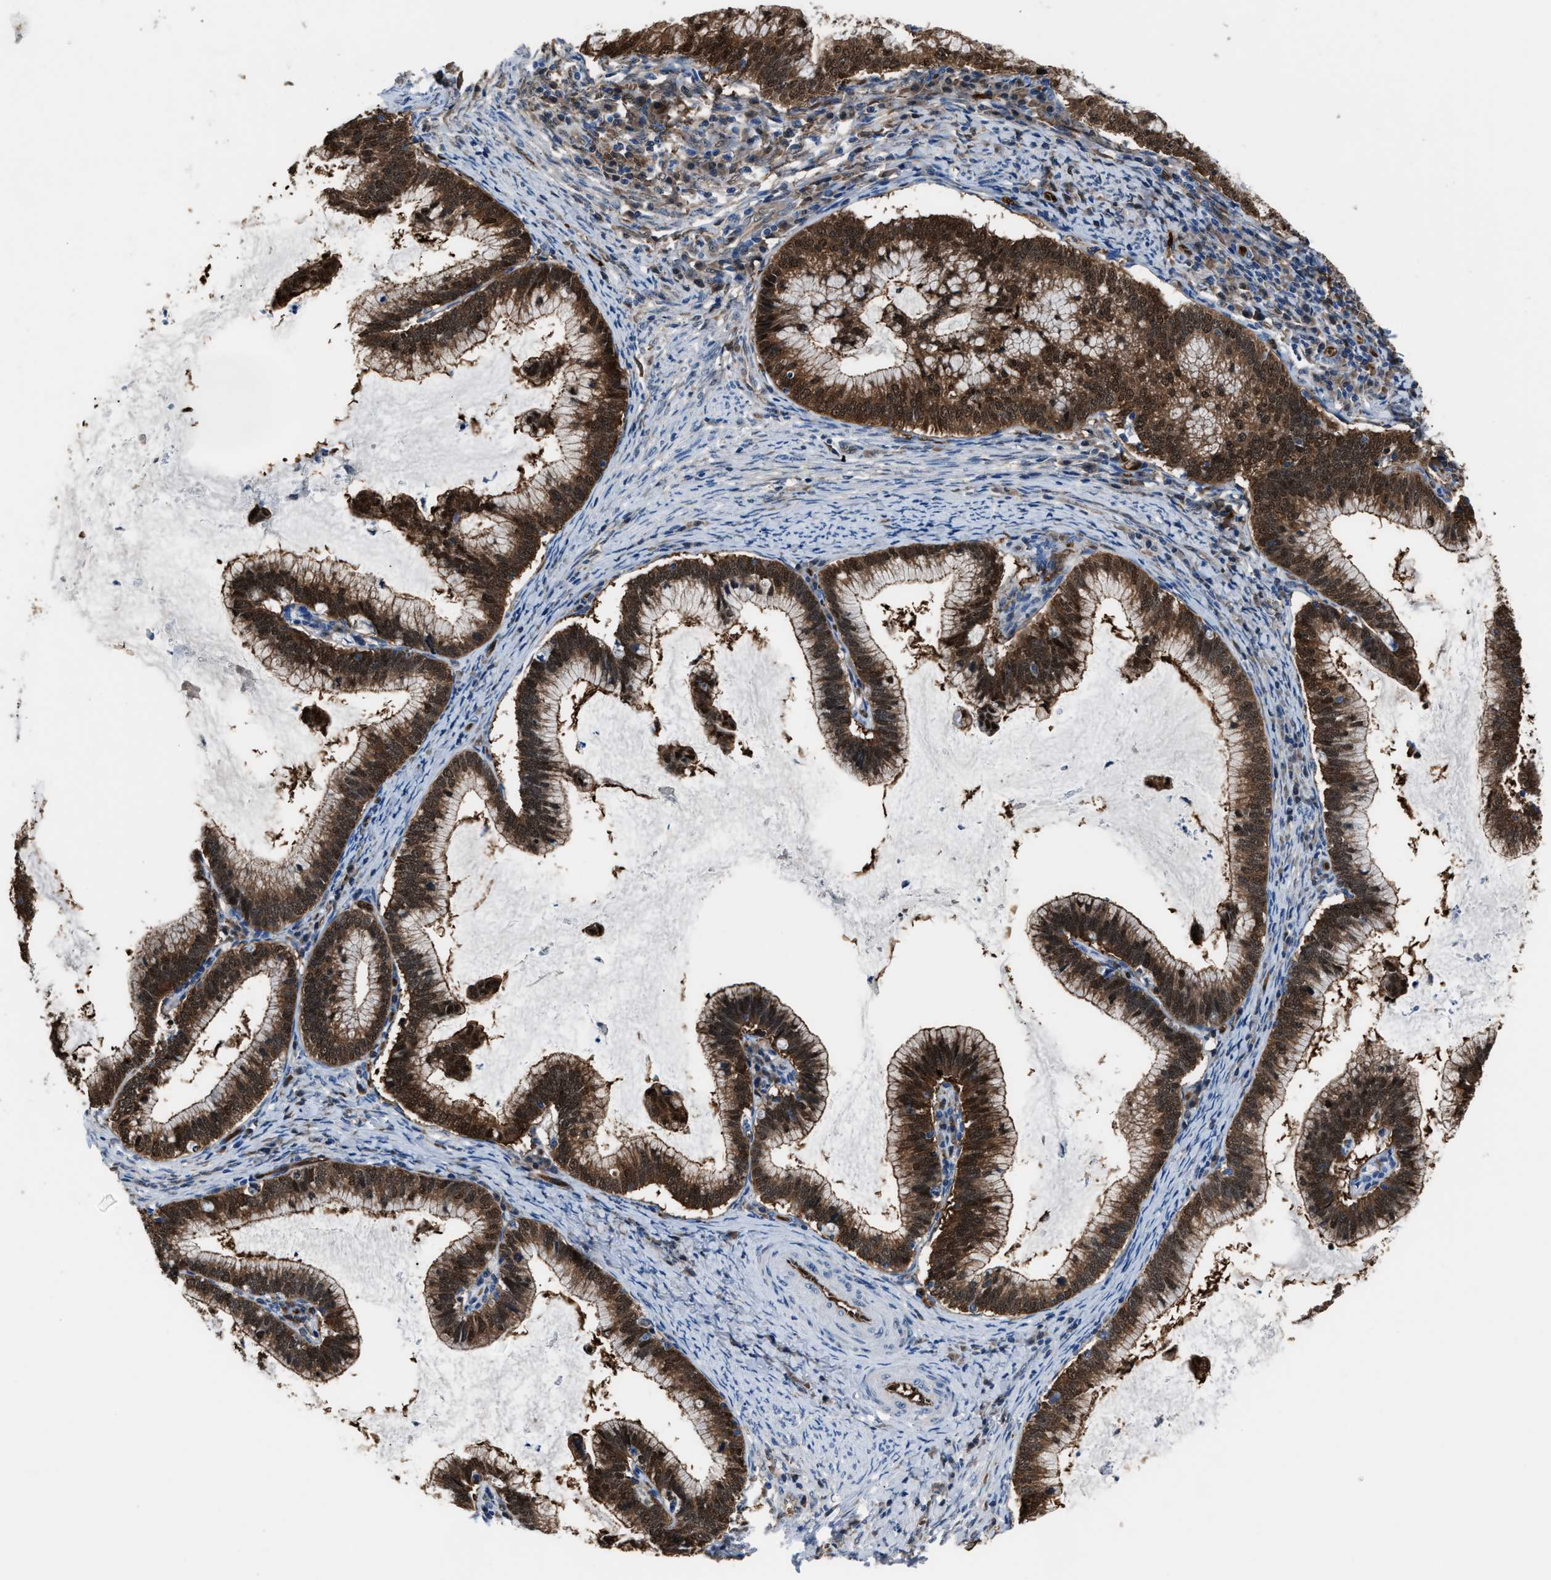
{"staining": {"intensity": "strong", "quantity": "25%-75%", "location": "cytoplasmic/membranous,nuclear"}, "tissue": "cervical cancer", "cell_type": "Tumor cells", "image_type": "cancer", "snomed": [{"axis": "morphology", "description": "Adenocarcinoma, NOS"}, {"axis": "topography", "description": "Cervix"}], "caption": "The immunohistochemical stain shows strong cytoplasmic/membranous and nuclear expression in tumor cells of cervical cancer (adenocarcinoma) tissue. (IHC, brightfield microscopy, high magnification).", "gene": "PPA1", "patient": {"sex": "female", "age": 36}}